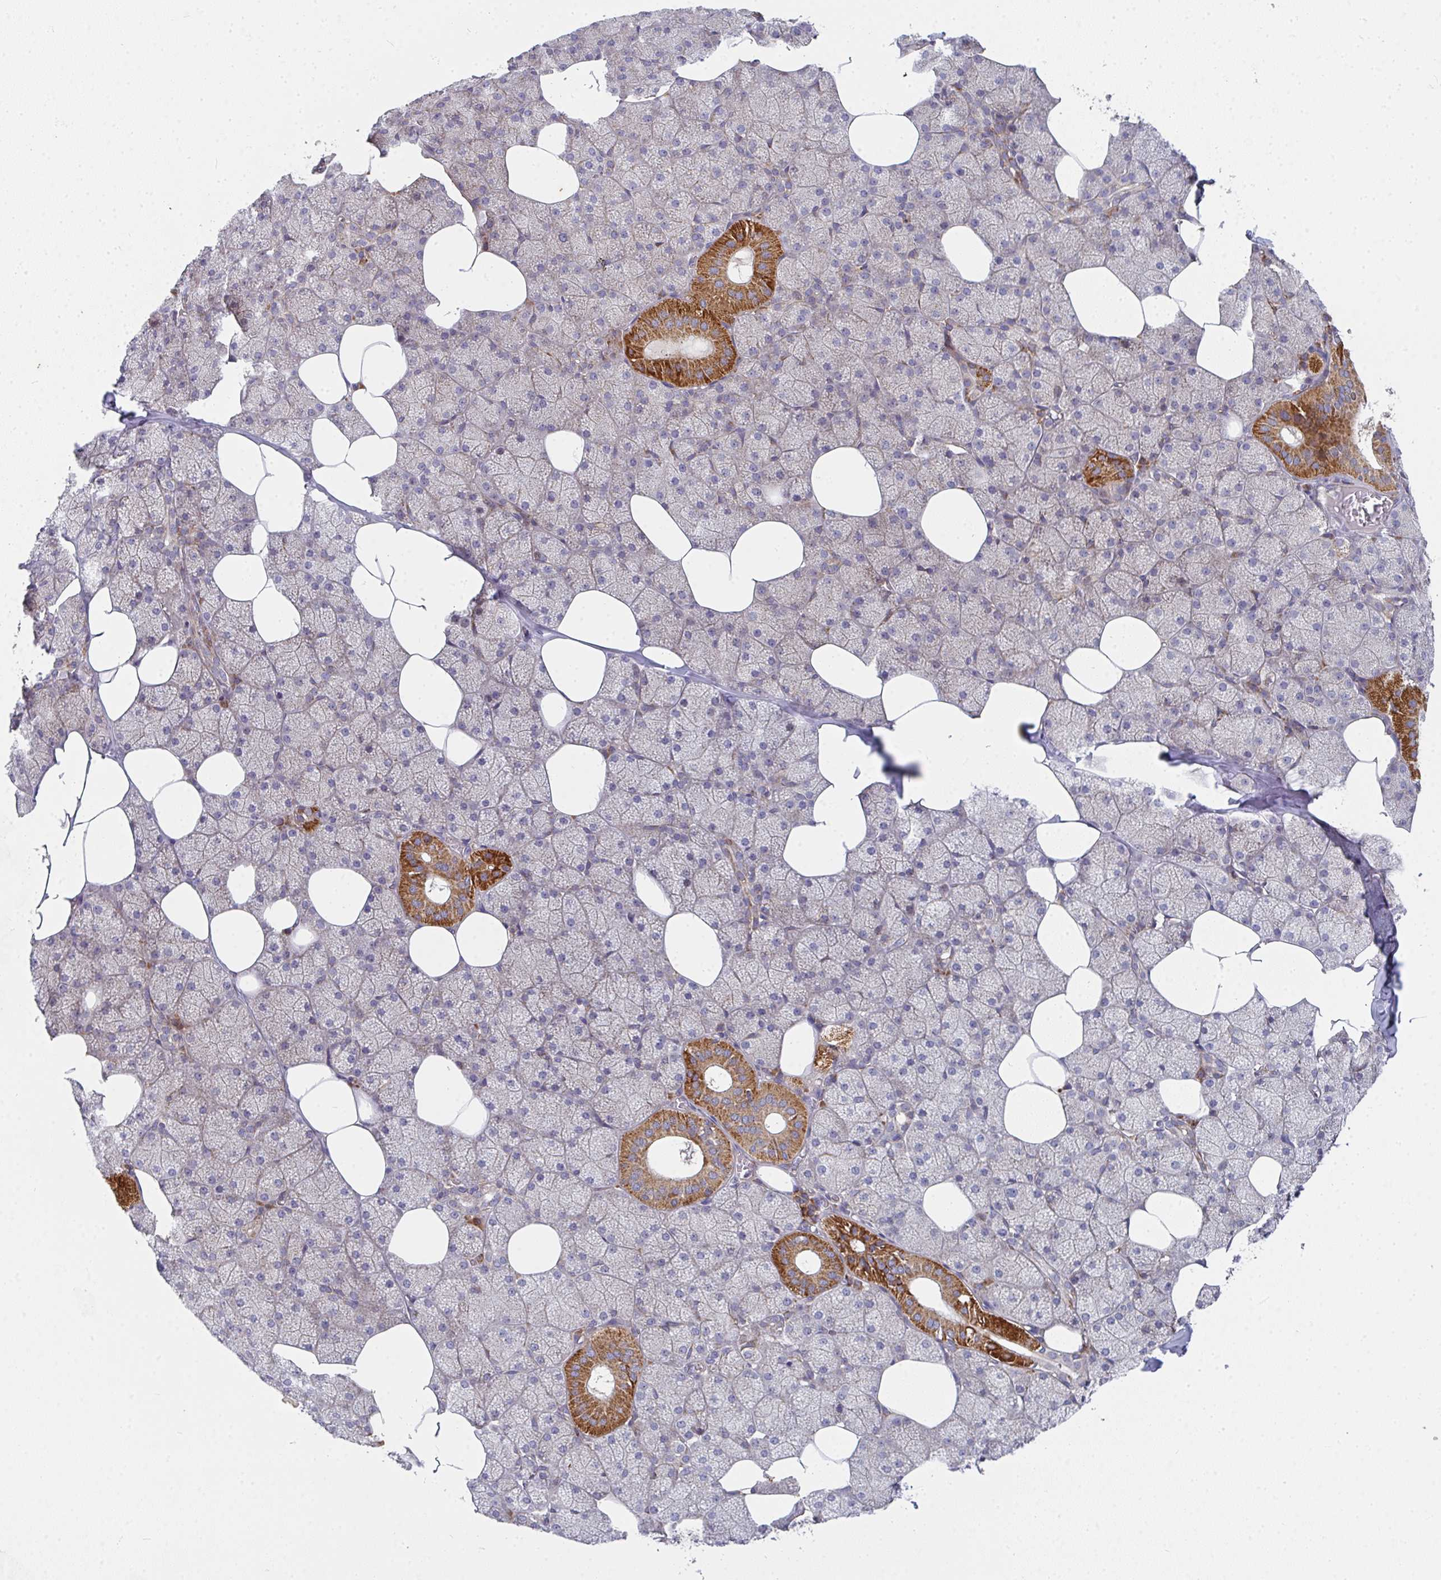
{"staining": {"intensity": "strong", "quantity": "25%-75%", "location": "cytoplasmic/membranous"}, "tissue": "salivary gland", "cell_type": "Glandular cells", "image_type": "normal", "snomed": [{"axis": "morphology", "description": "Normal tissue, NOS"}, {"axis": "topography", "description": "Salivary gland"}, {"axis": "topography", "description": "Peripheral nerve tissue"}], "caption": "High-magnification brightfield microscopy of unremarkable salivary gland stained with DAB (brown) and counterstained with hematoxylin (blue). glandular cells exhibit strong cytoplasmic/membranous staining is appreciated in approximately25%-75% of cells. (DAB (3,3'-diaminobenzidine) IHC with brightfield microscopy, high magnification).", "gene": "RHEBL1", "patient": {"sex": "male", "age": 38}}